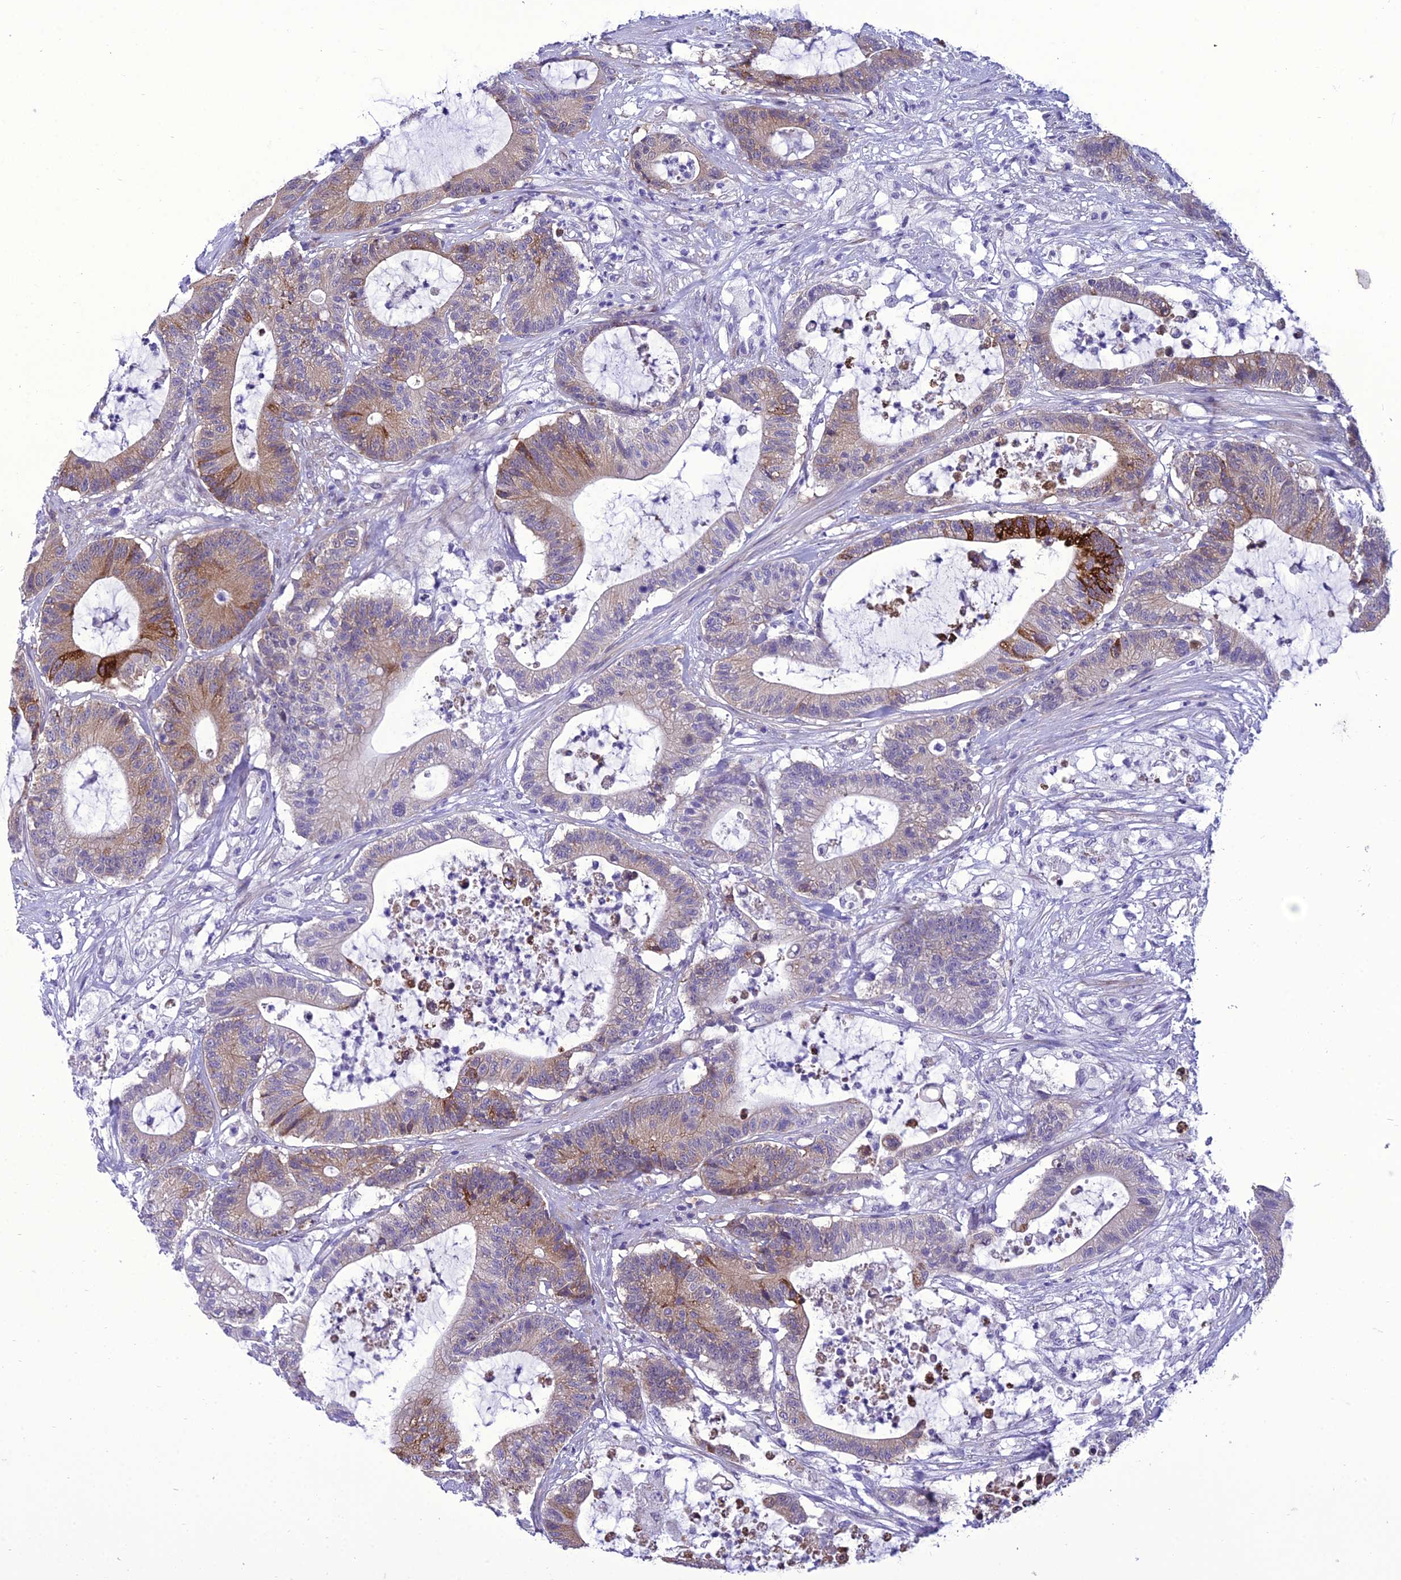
{"staining": {"intensity": "moderate", "quantity": "25%-75%", "location": "cytoplasmic/membranous"}, "tissue": "colorectal cancer", "cell_type": "Tumor cells", "image_type": "cancer", "snomed": [{"axis": "morphology", "description": "Adenocarcinoma, NOS"}, {"axis": "topography", "description": "Colon"}], "caption": "Protein expression analysis of human colorectal adenocarcinoma reveals moderate cytoplasmic/membranous expression in about 25%-75% of tumor cells.", "gene": "GAB4", "patient": {"sex": "female", "age": 84}}